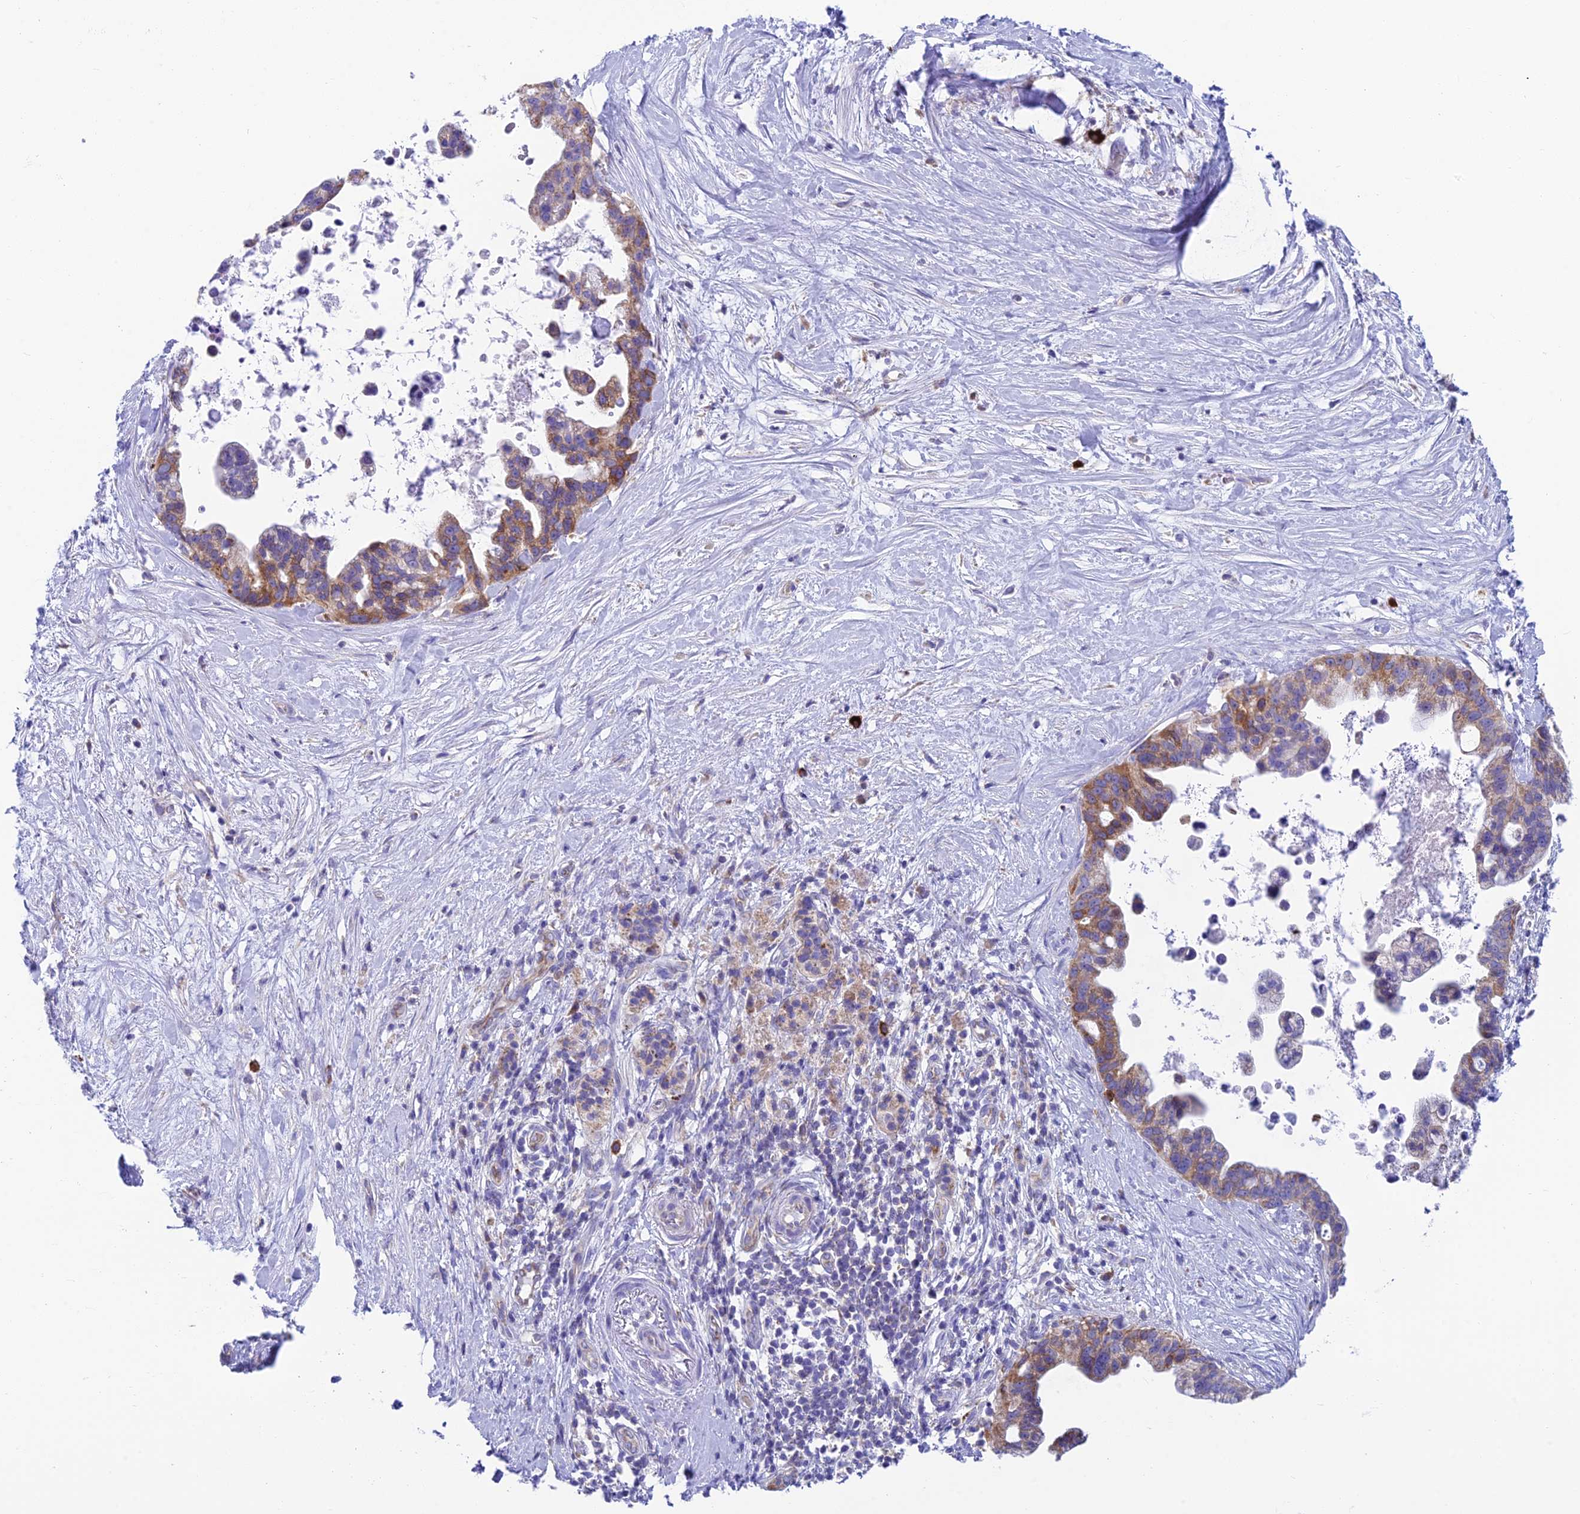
{"staining": {"intensity": "moderate", "quantity": "25%-75%", "location": "cytoplasmic/membranous"}, "tissue": "pancreatic cancer", "cell_type": "Tumor cells", "image_type": "cancer", "snomed": [{"axis": "morphology", "description": "Adenocarcinoma, NOS"}, {"axis": "topography", "description": "Pancreas"}], "caption": "A brown stain labels moderate cytoplasmic/membranous expression of a protein in human adenocarcinoma (pancreatic) tumor cells.", "gene": "REEP4", "patient": {"sex": "female", "age": 83}}